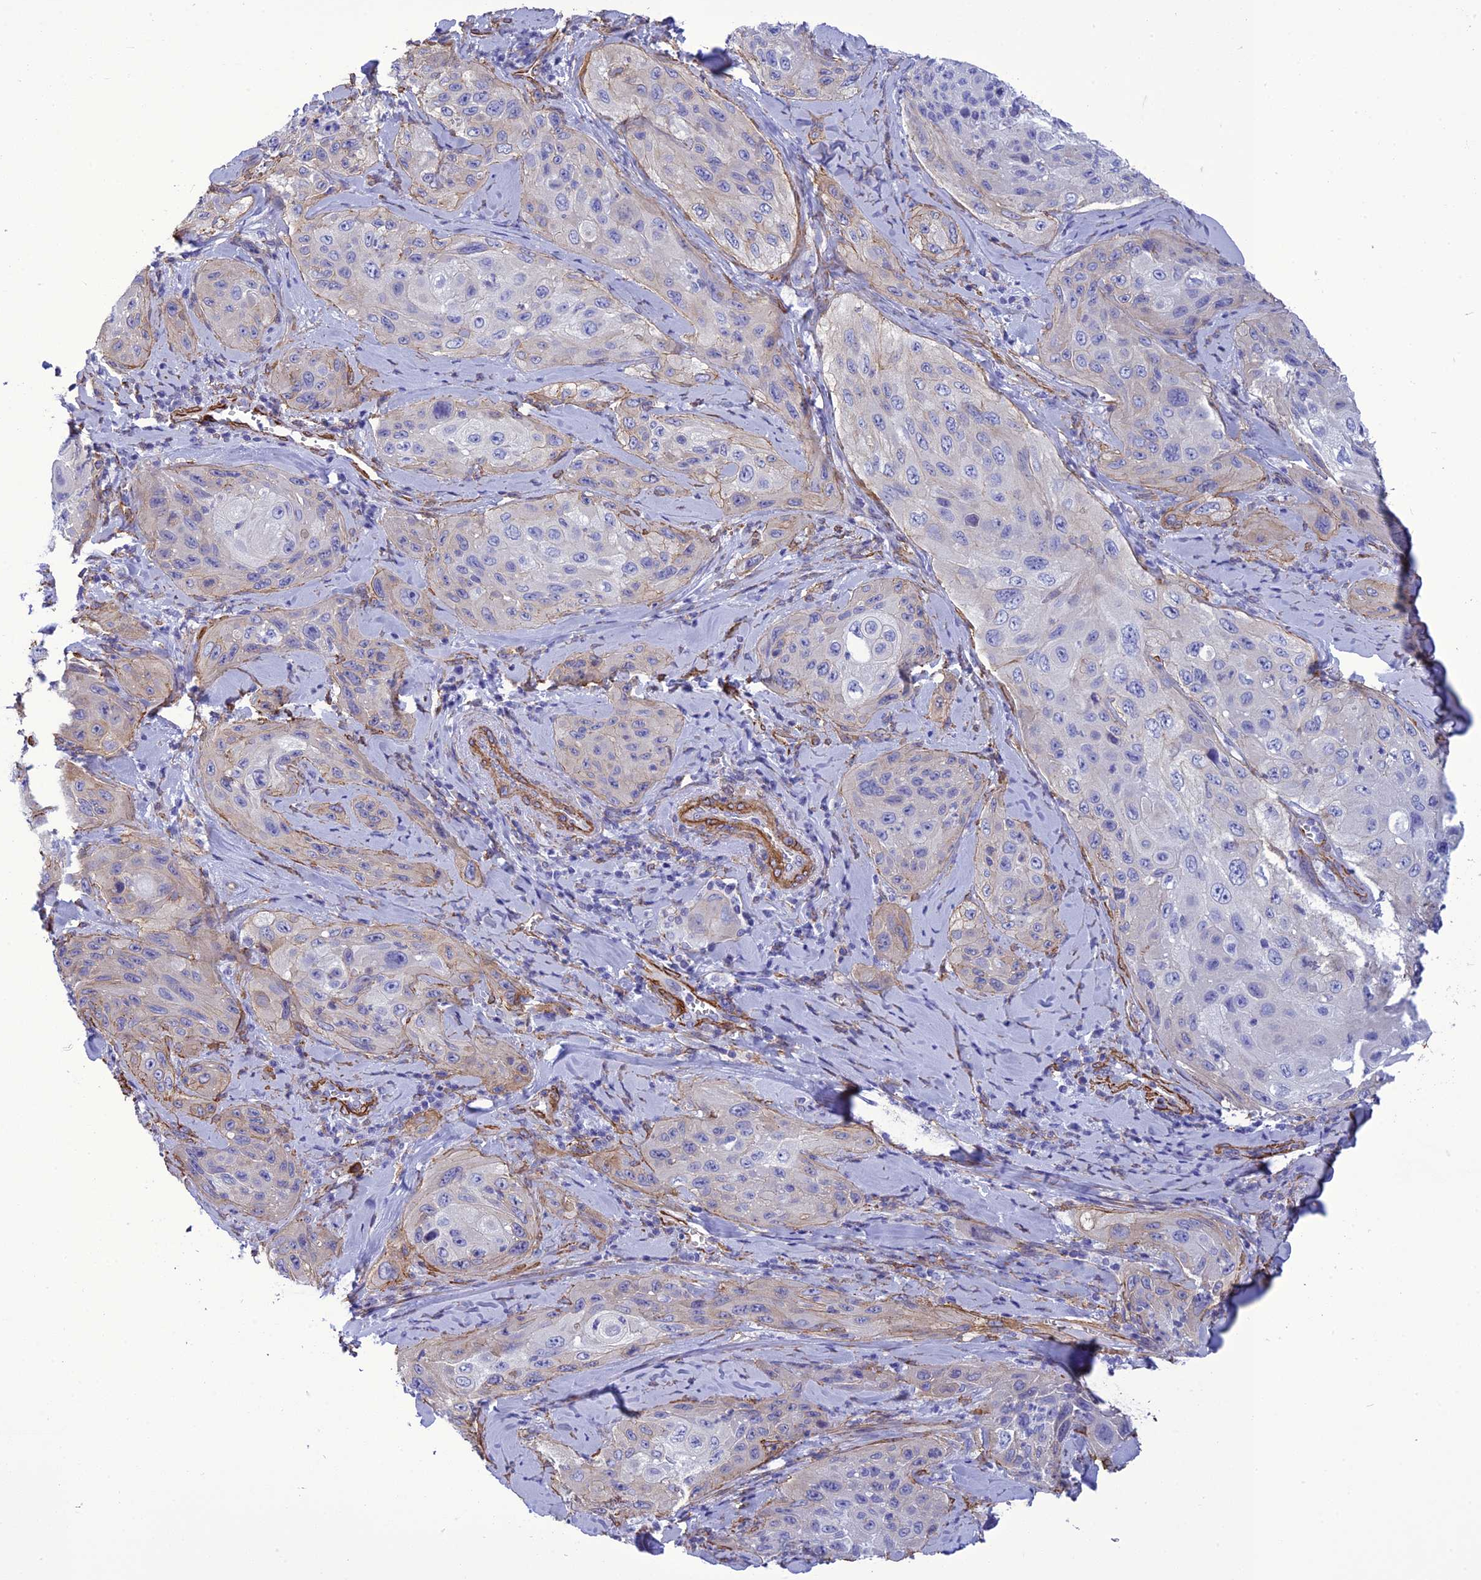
{"staining": {"intensity": "weak", "quantity": "<25%", "location": "cytoplasmic/membranous"}, "tissue": "cervical cancer", "cell_type": "Tumor cells", "image_type": "cancer", "snomed": [{"axis": "morphology", "description": "Squamous cell carcinoma, NOS"}, {"axis": "topography", "description": "Cervix"}], "caption": "Immunohistochemistry (IHC) micrograph of neoplastic tissue: cervical cancer stained with DAB displays no significant protein expression in tumor cells. The staining is performed using DAB (3,3'-diaminobenzidine) brown chromogen with nuclei counter-stained in using hematoxylin.", "gene": "NKD1", "patient": {"sex": "female", "age": 42}}